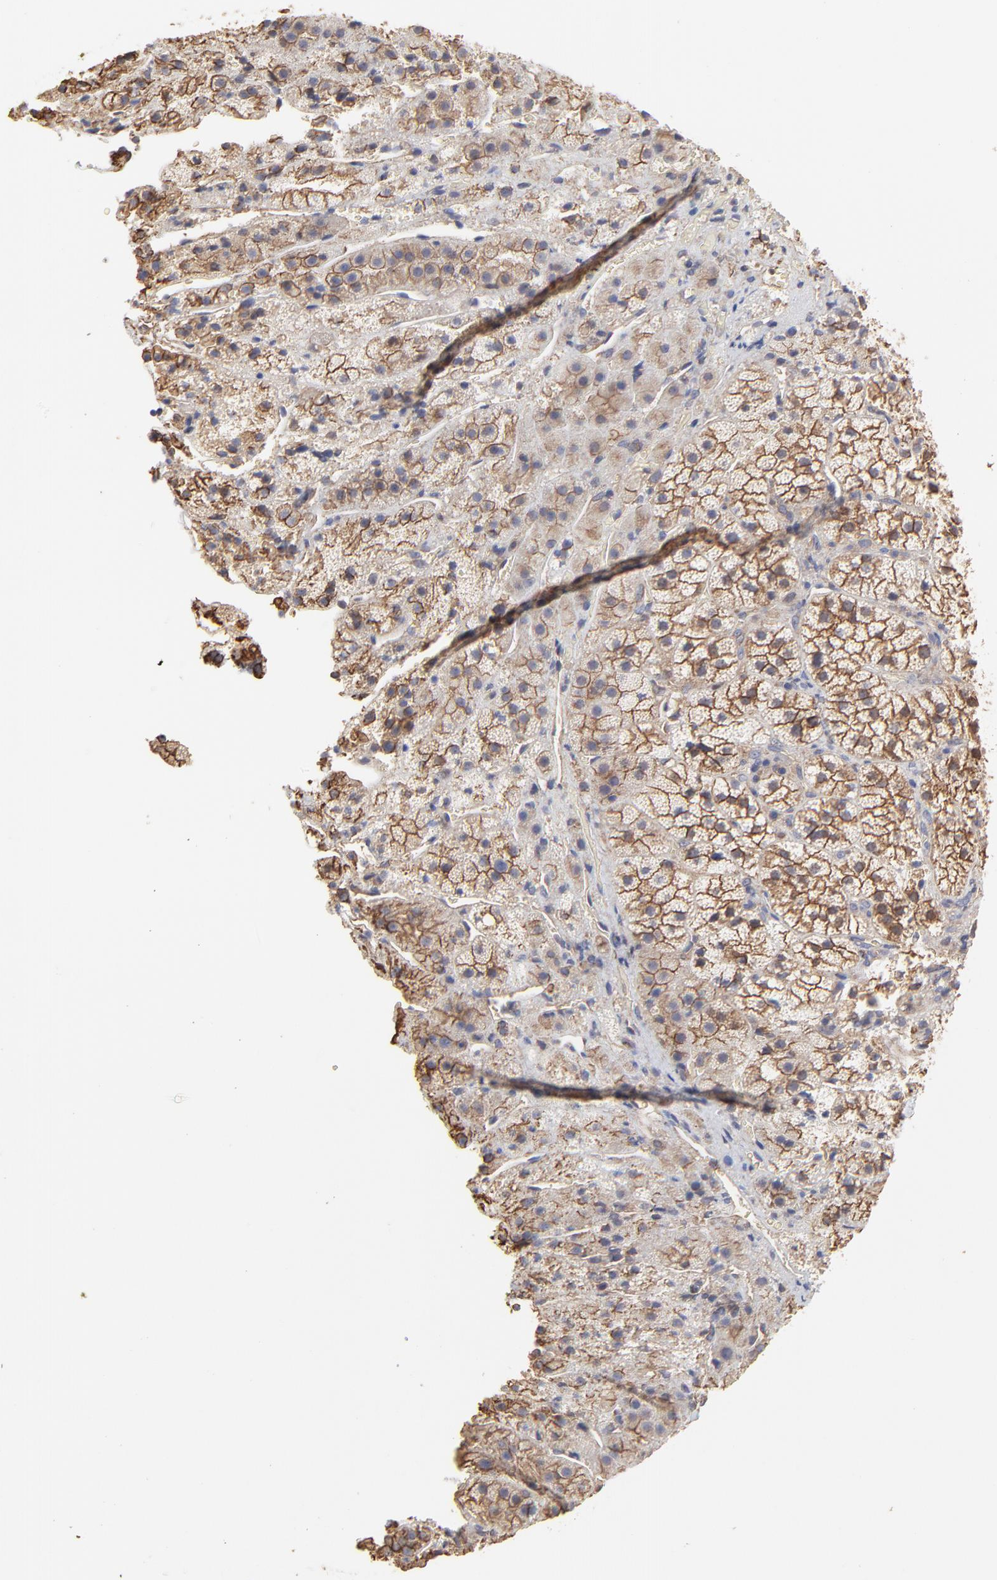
{"staining": {"intensity": "moderate", "quantity": ">75%", "location": "cytoplasmic/membranous"}, "tissue": "adrenal gland", "cell_type": "Glandular cells", "image_type": "normal", "snomed": [{"axis": "morphology", "description": "Normal tissue, NOS"}, {"axis": "topography", "description": "Adrenal gland"}], "caption": "Adrenal gland stained with IHC shows moderate cytoplasmic/membranous staining in approximately >75% of glandular cells.", "gene": "ARMT1", "patient": {"sex": "female", "age": 44}}